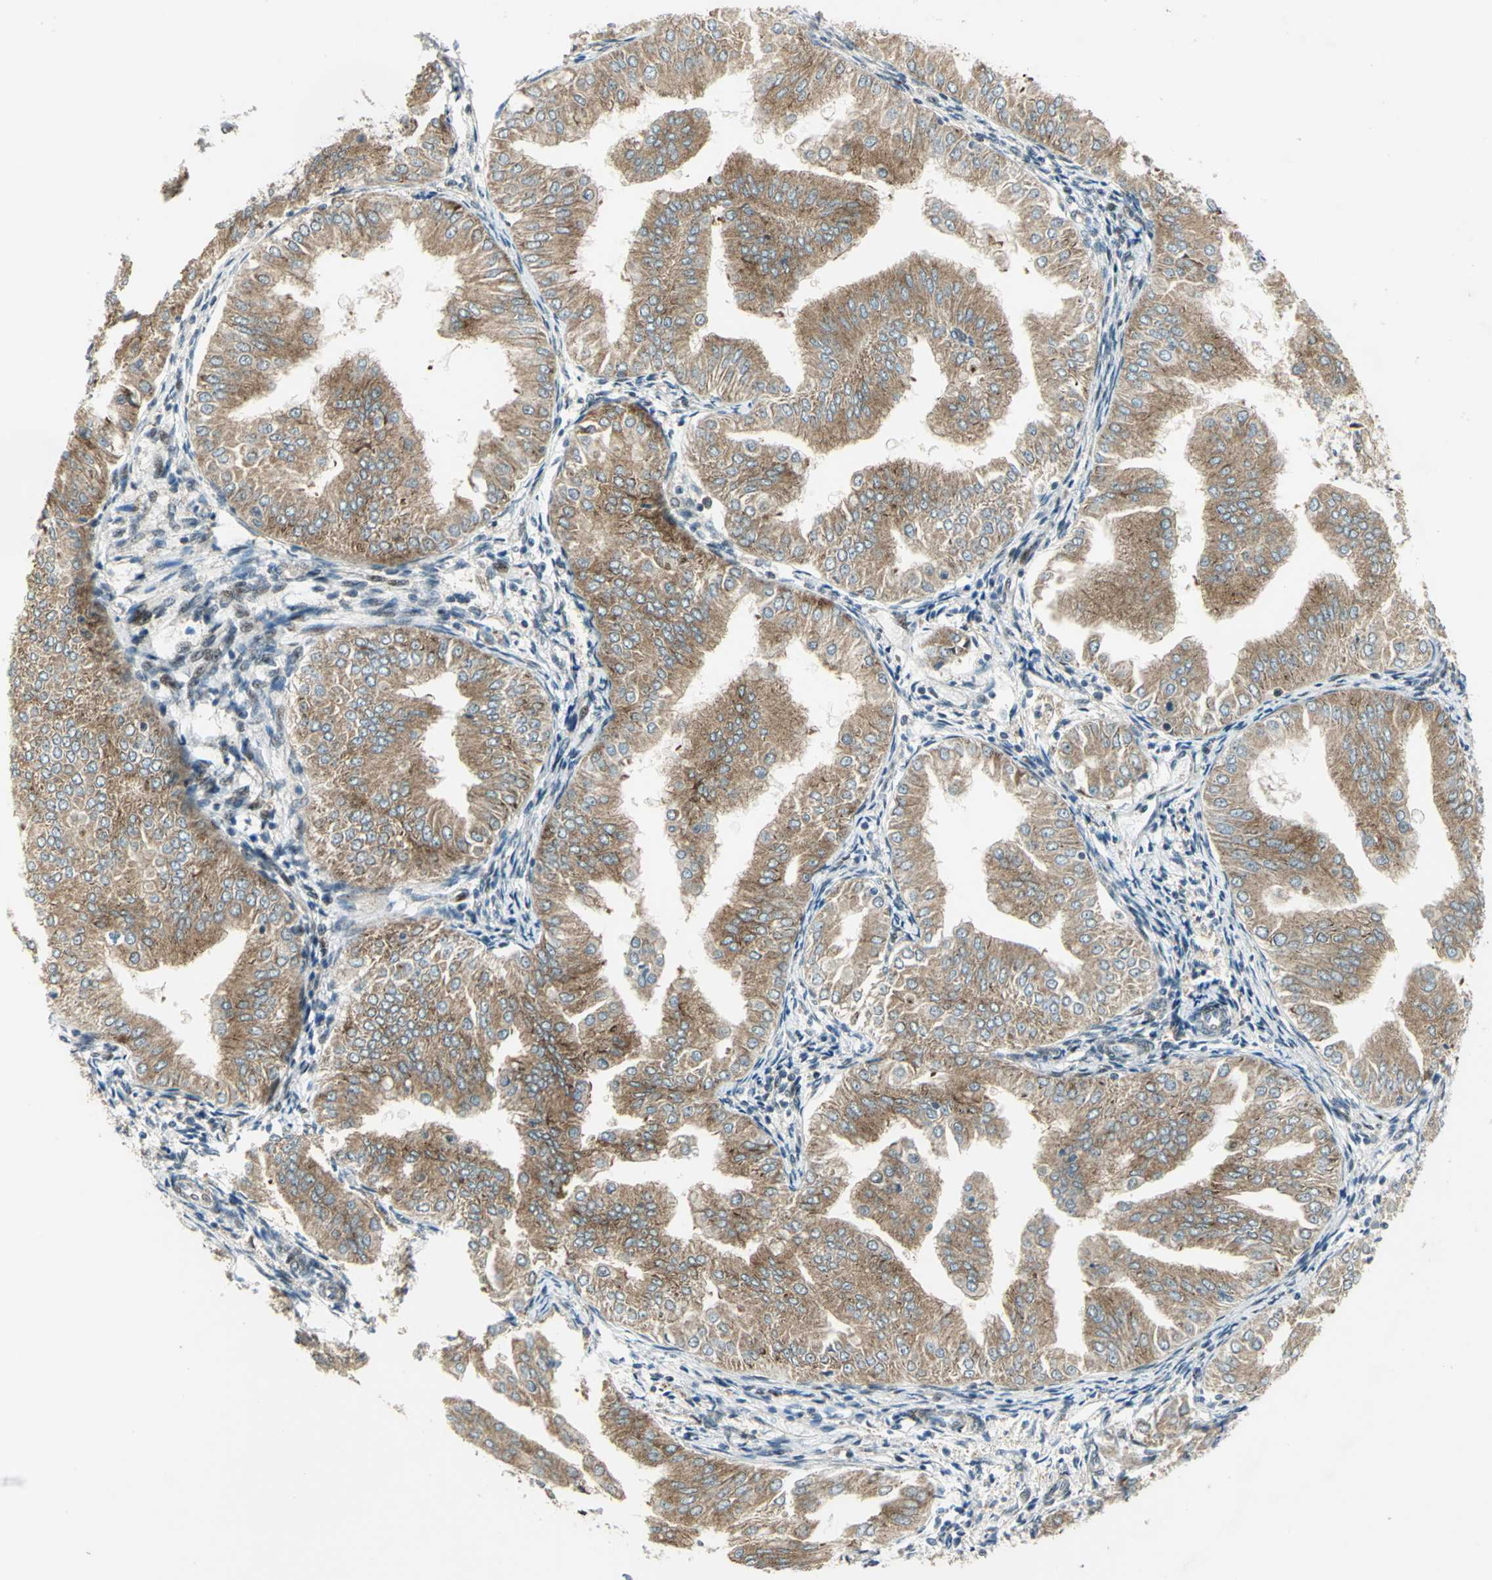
{"staining": {"intensity": "moderate", "quantity": ">75%", "location": "cytoplasmic/membranous"}, "tissue": "endometrial cancer", "cell_type": "Tumor cells", "image_type": "cancer", "snomed": [{"axis": "morphology", "description": "Adenocarcinoma, NOS"}, {"axis": "topography", "description": "Endometrium"}], "caption": "Brown immunohistochemical staining in endometrial cancer demonstrates moderate cytoplasmic/membranous staining in about >75% of tumor cells.", "gene": "ATP6V1A", "patient": {"sex": "female", "age": 53}}